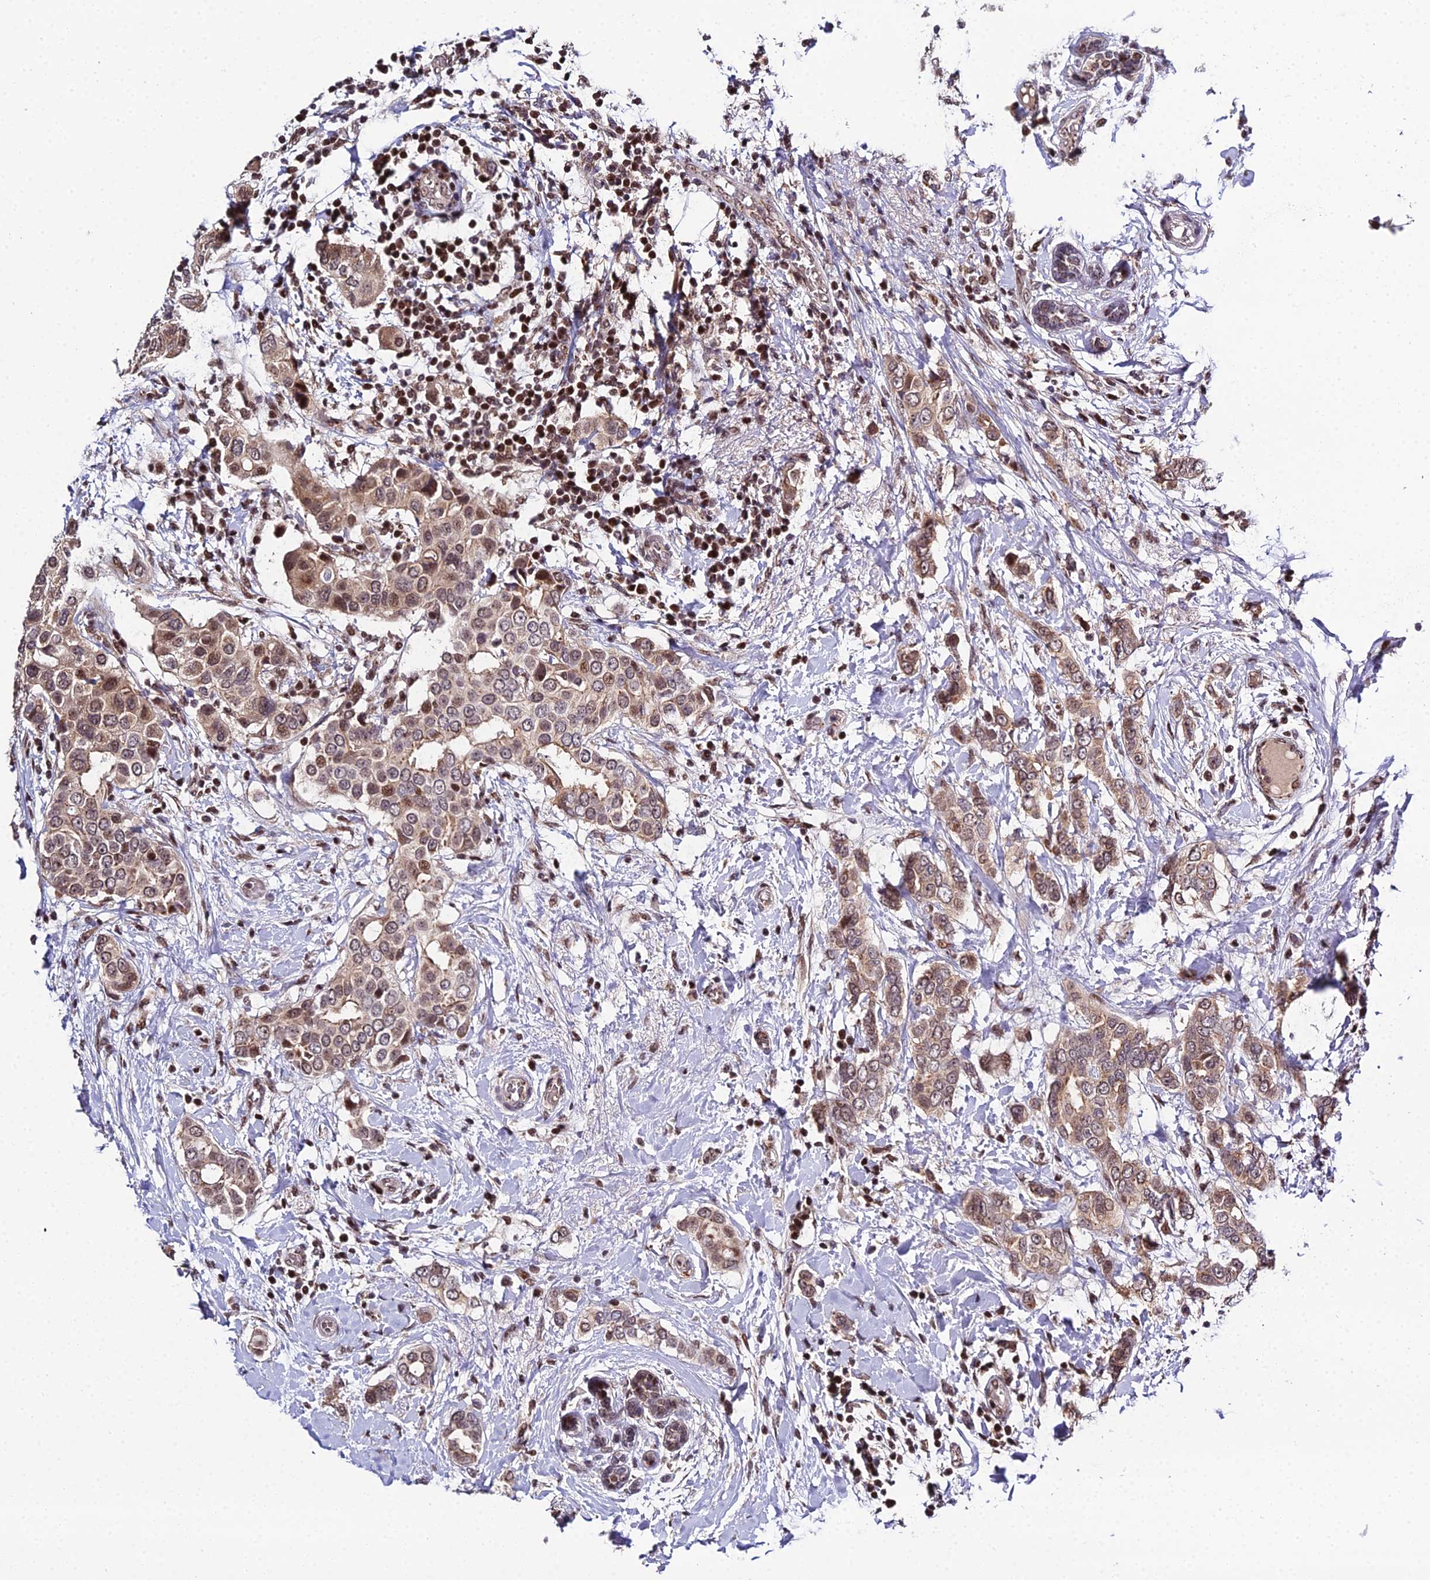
{"staining": {"intensity": "moderate", "quantity": ">75%", "location": "cytoplasmic/membranous,nuclear"}, "tissue": "breast cancer", "cell_type": "Tumor cells", "image_type": "cancer", "snomed": [{"axis": "morphology", "description": "Lobular carcinoma"}, {"axis": "topography", "description": "Breast"}], "caption": "High-power microscopy captured an immunohistochemistry image of lobular carcinoma (breast), revealing moderate cytoplasmic/membranous and nuclear staining in approximately >75% of tumor cells.", "gene": "ARL2", "patient": {"sex": "female", "age": 51}}